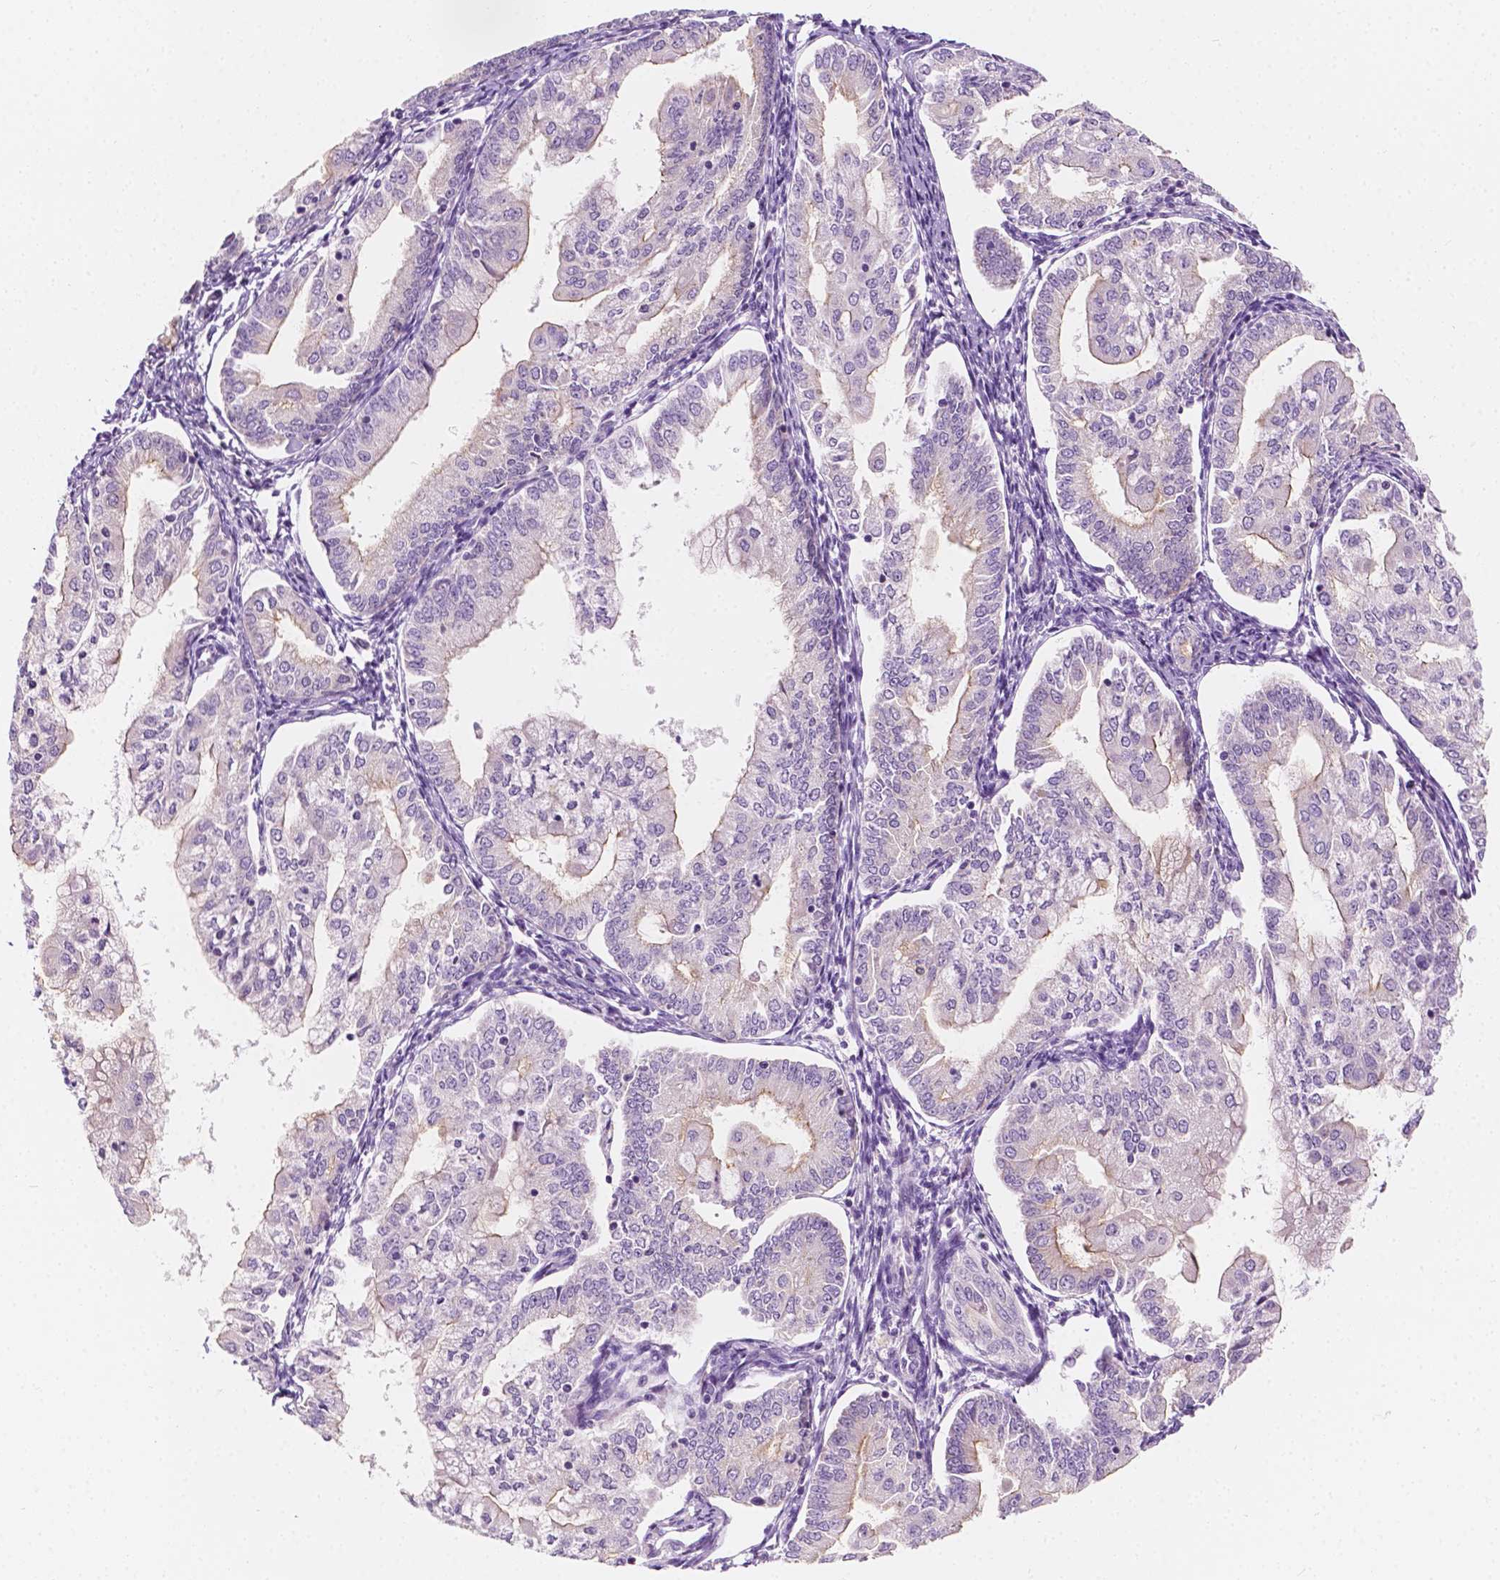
{"staining": {"intensity": "negative", "quantity": "none", "location": "none"}, "tissue": "endometrial cancer", "cell_type": "Tumor cells", "image_type": "cancer", "snomed": [{"axis": "morphology", "description": "Adenocarcinoma, NOS"}, {"axis": "topography", "description": "Endometrium"}], "caption": "Immunohistochemistry micrograph of neoplastic tissue: endometrial cancer stained with DAB shows no significant protein staining in tumor cells.", "gene": "SIRT2", "patient": {"sex": "female", "age": 55}}